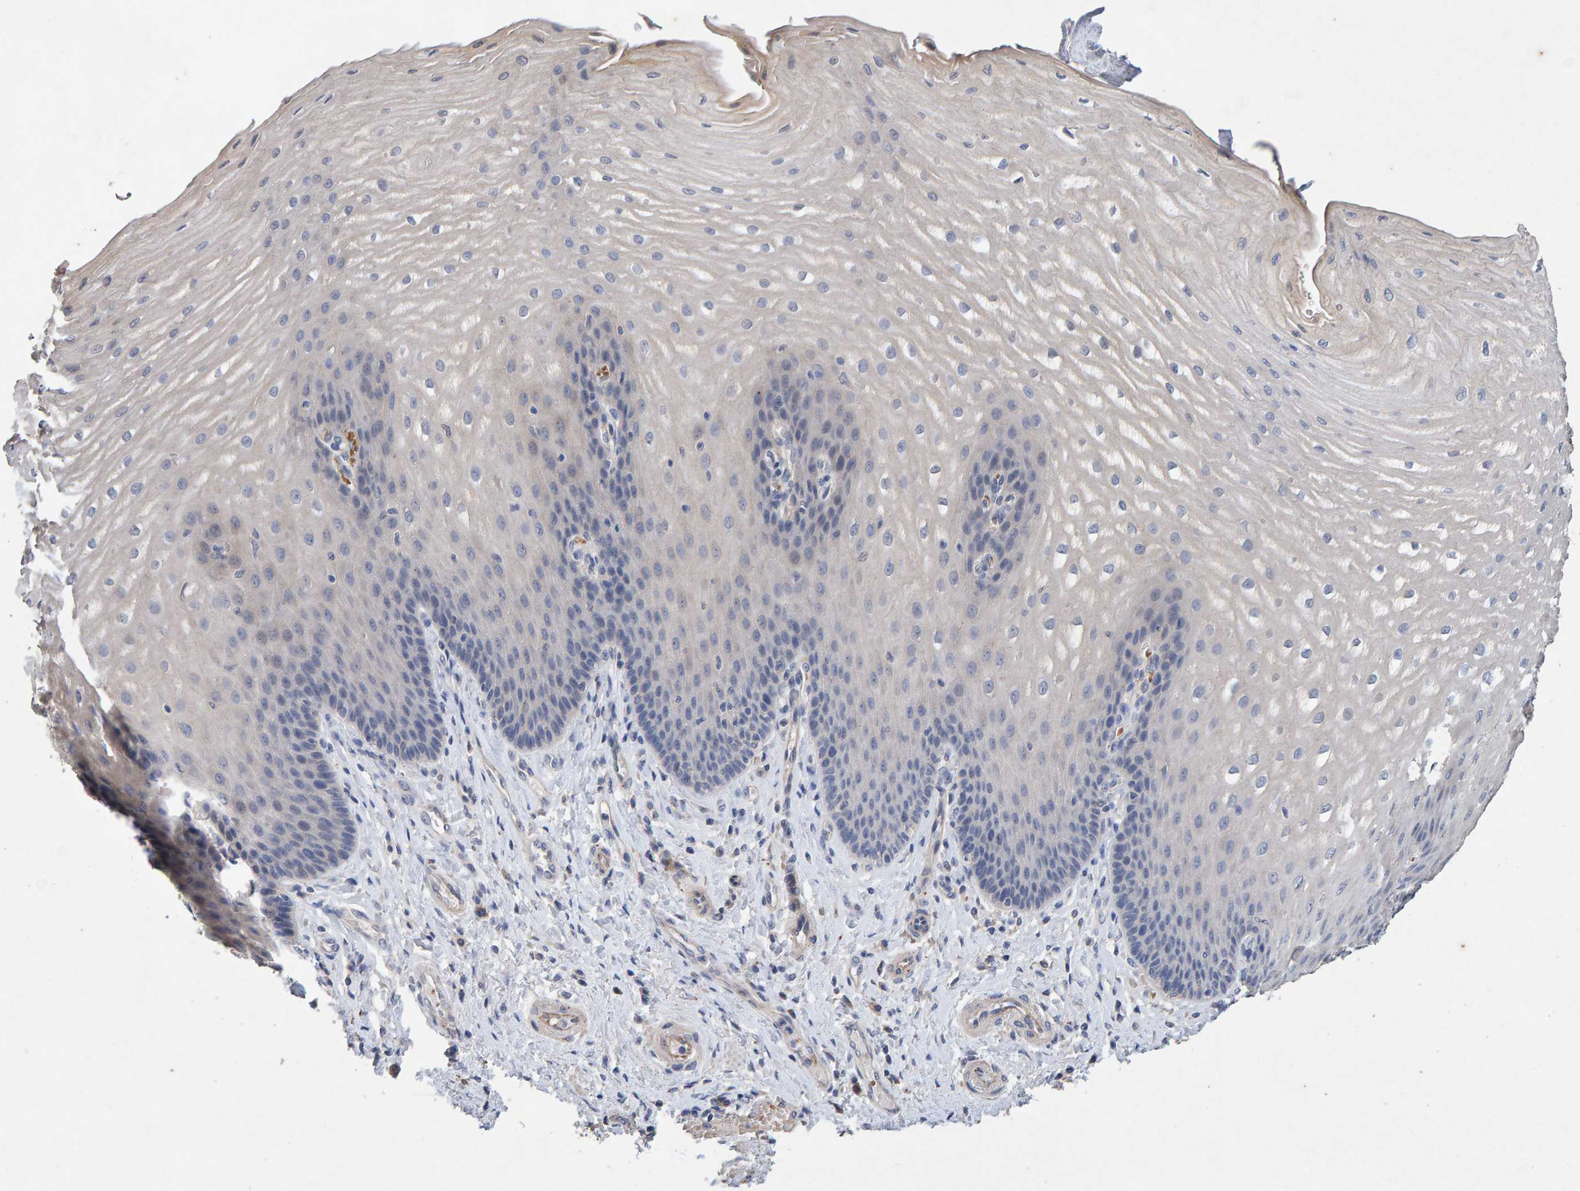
{"staining": {"intensity": "negative", "quantity": "none", "location": "none"}, "tissue": "esophagus", "cell_type": "Squamous epithelial cells", "image_type": "normal", "snomed": [{"axis": "morphology", "description": "Normal tissue, NOS"}, {"axis": "topography", "description": "Esophagus"}], "caption": "Human esophagus stained for a protein using immunohistochemistry (IHC) exhibits no positivity in squamous epithelial cells.", "gene": "EFR3A", "patient": {"sex": "male", "age": 54}}